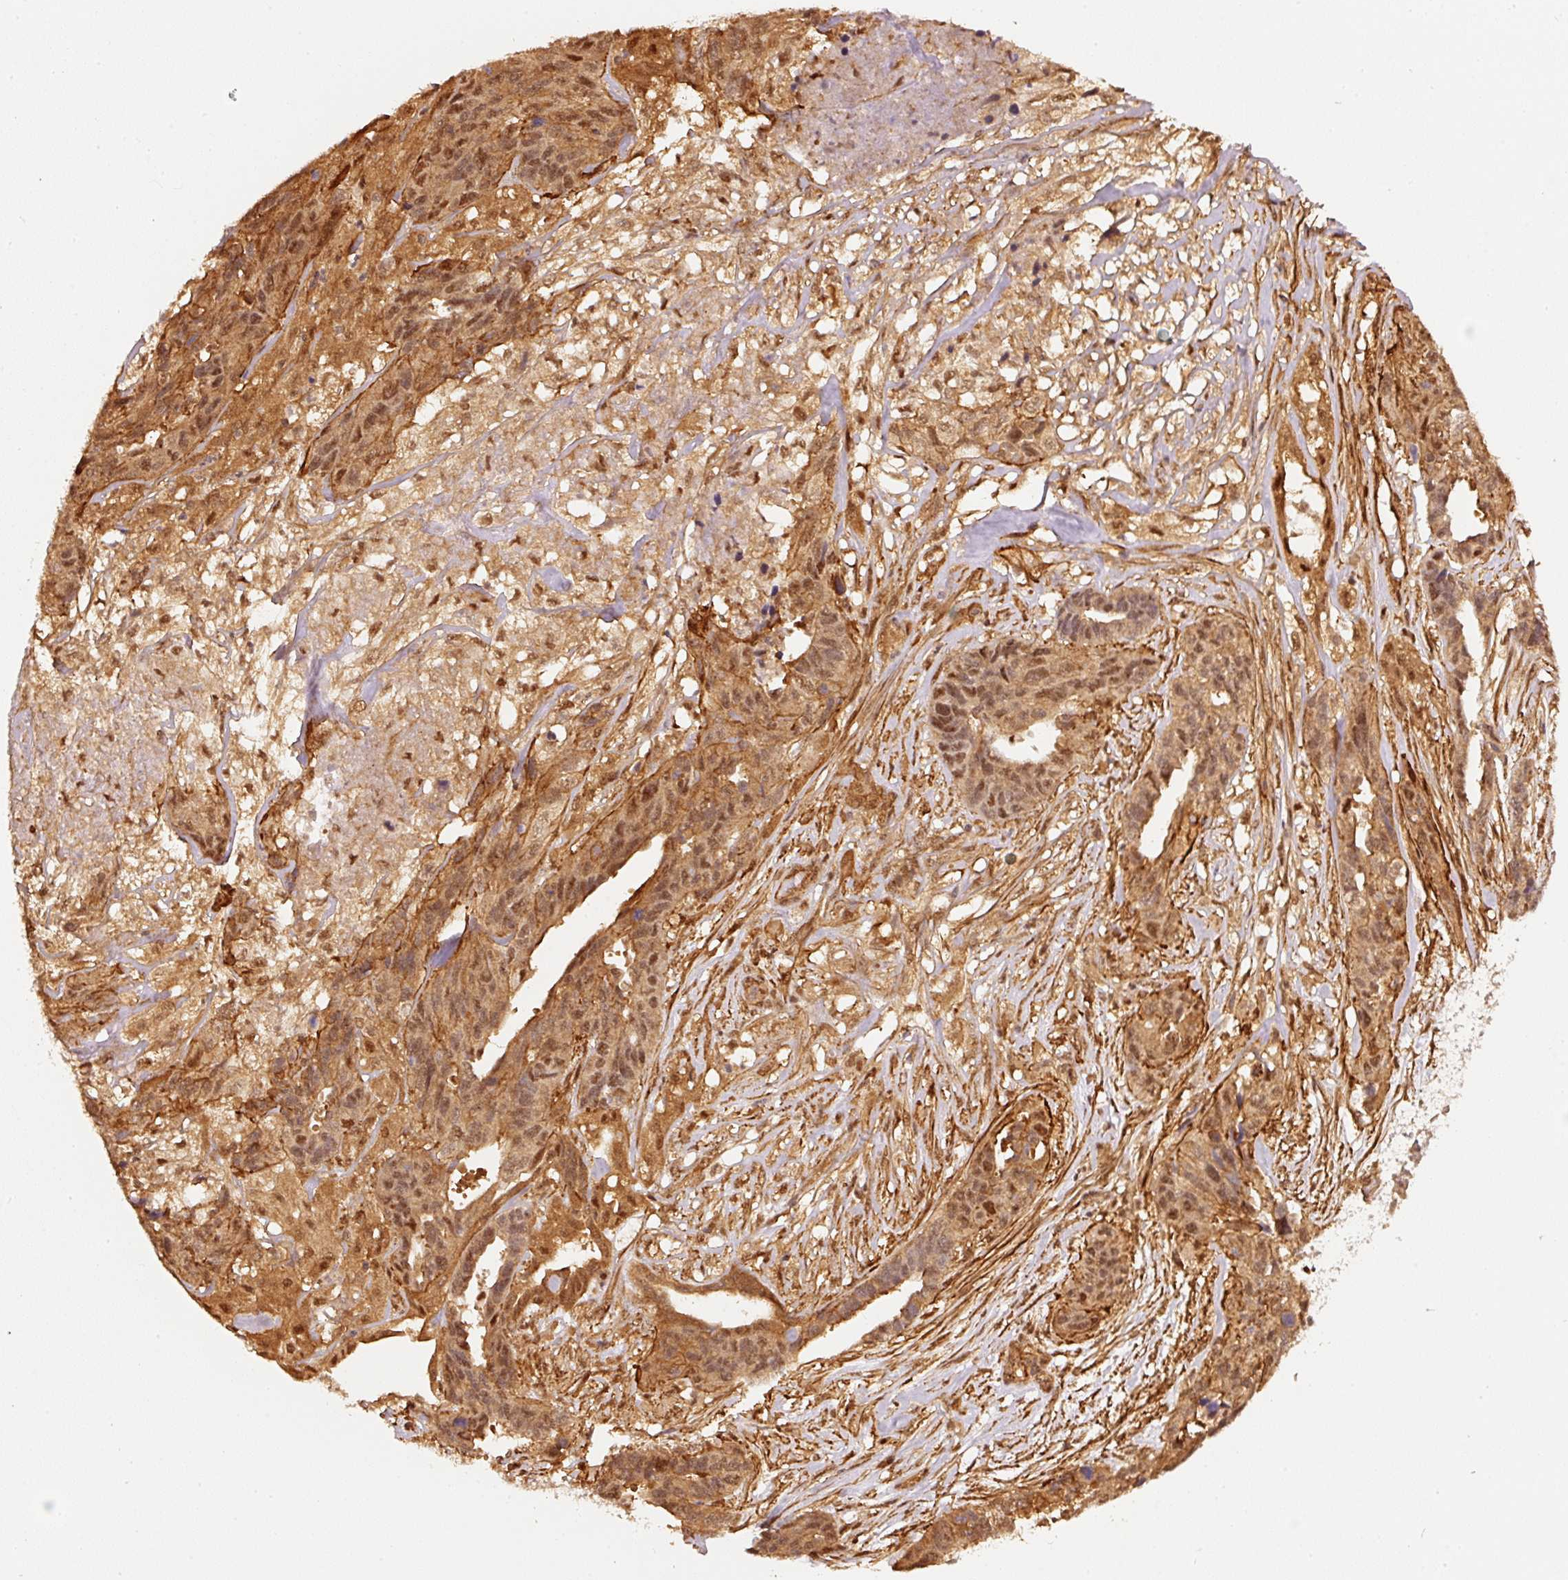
{"staining": {"intensity": "moderate", "quantity": ">75%", "location": "cytoplasmic/membranous,nuclear"}, "tissue": "ovarian cancer", "cell_type": "Tumor cells", "image_type": "cancer", "snomed": [{"axis": "morphology", "description": "Cystadenocarcinoma, serous, NOS"}, {"axis": "topography", "description": "Ovary"}], "caption": "The histopathology image reveals immunohistochemical staining of serous cystadenocarcinoma (ovarian). There is moderate cytoplasmic/membranous and nuclear staining is appreciated in approximately >75% of tumor cells. (brown staining indicates protein expression, while blue staining denotes nuclei).", "gene": "PSMD1", "patient": {"sex": "female", "age": 64}}